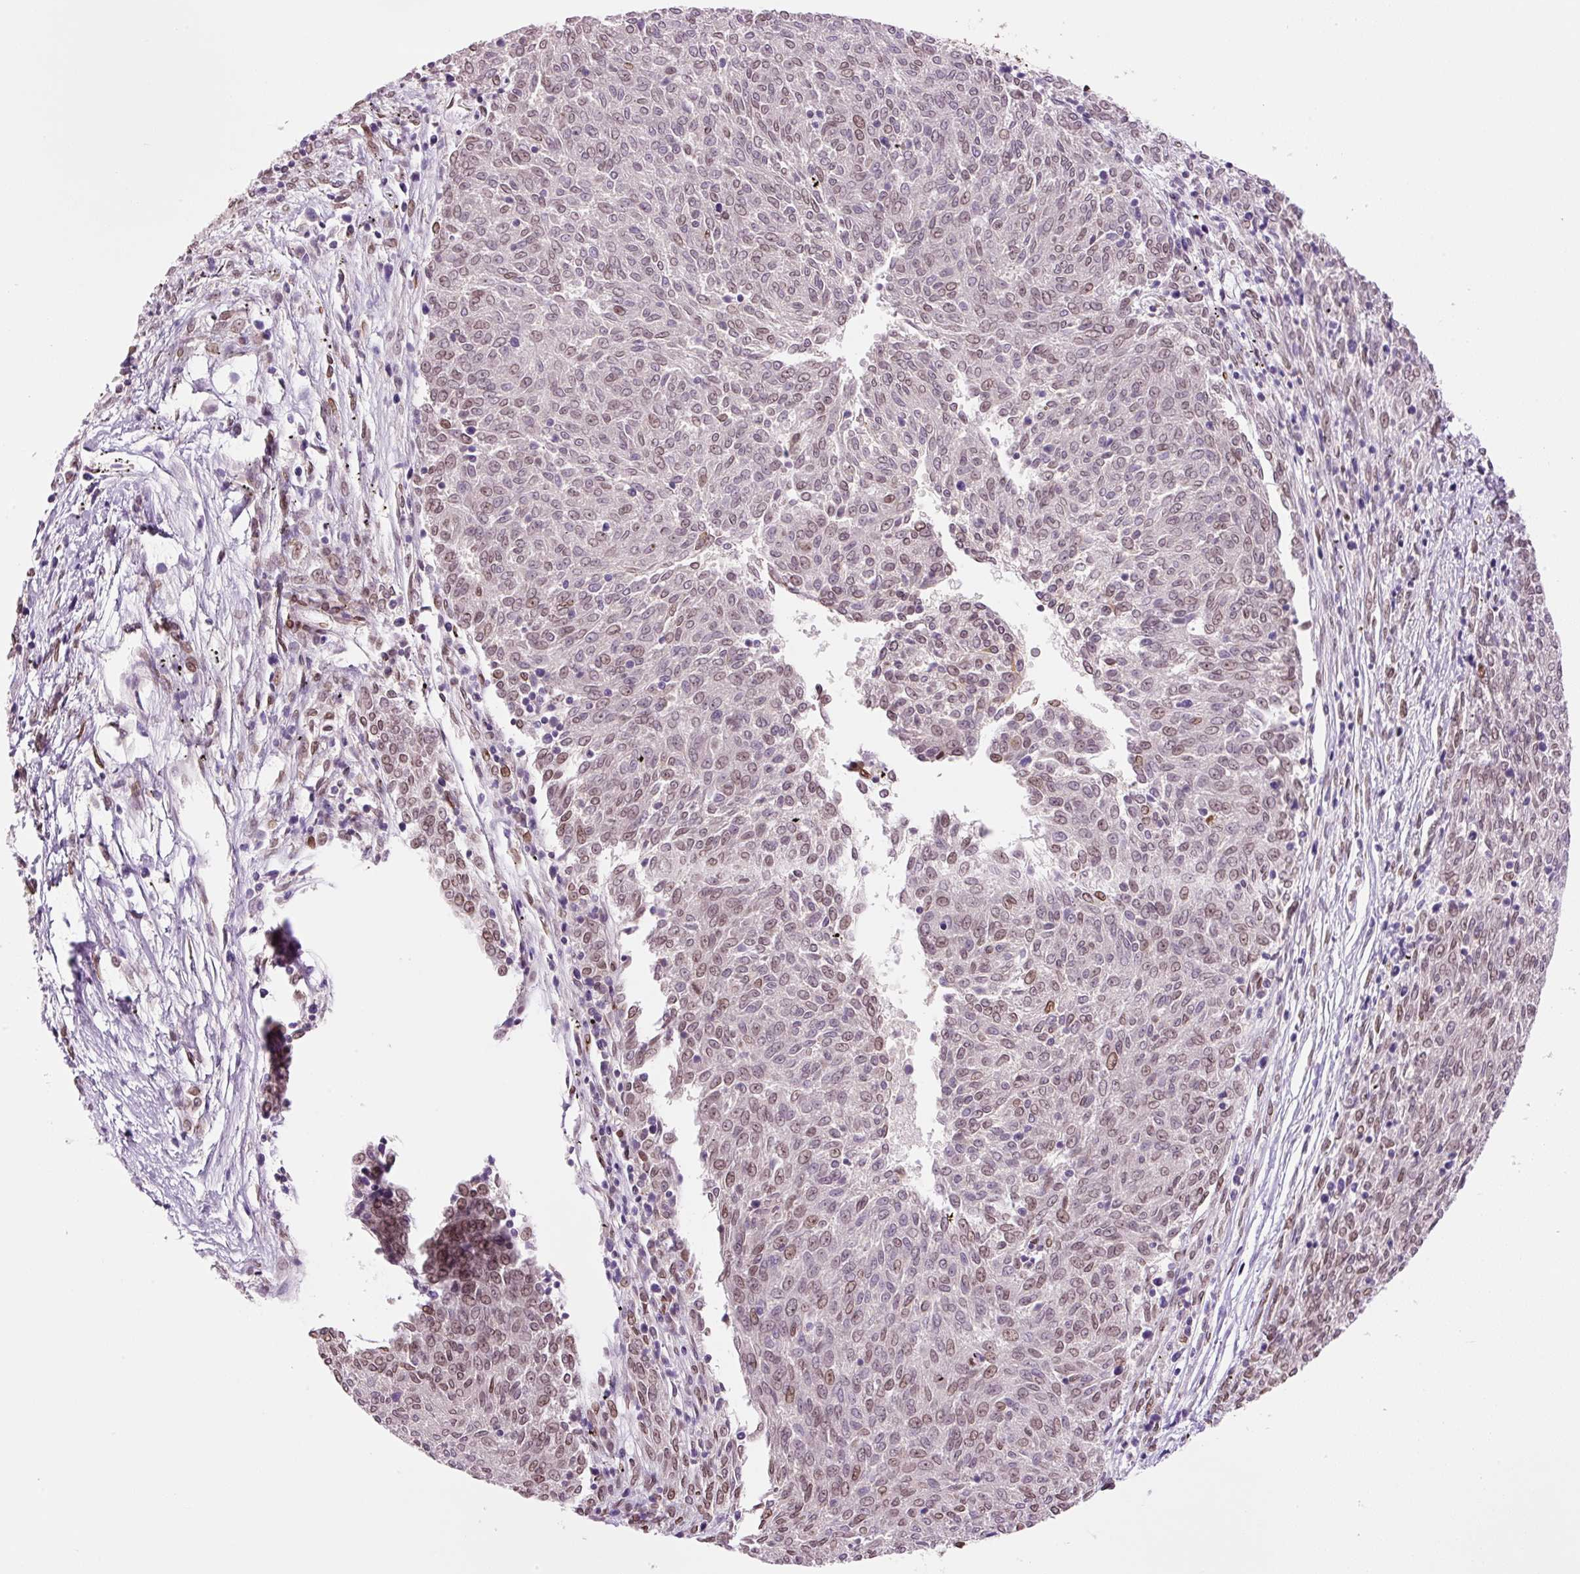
{"staining": {"intensity": "moderate", "quantity": ">75%", "location": "cytoplasmic/membranous,nuclear"}, "tissue": "melanoma", "cell_type": "Tumor cells", "image_type": "cancer", "snomed": [{"axis": "morphology", "description": "Malignant melanoma, NOS"}, {"axis": "topography", "description": "Skin"}], "caption": "An image showing moderate cytoplasmic/membranous and nuclear positivity in approximately >75% of tumor cells in malignant melanoma, as visualized by brown immunohistochemical staining.", "gene": "ZNF224", "patient": {"sex": "female", "age": 72}}